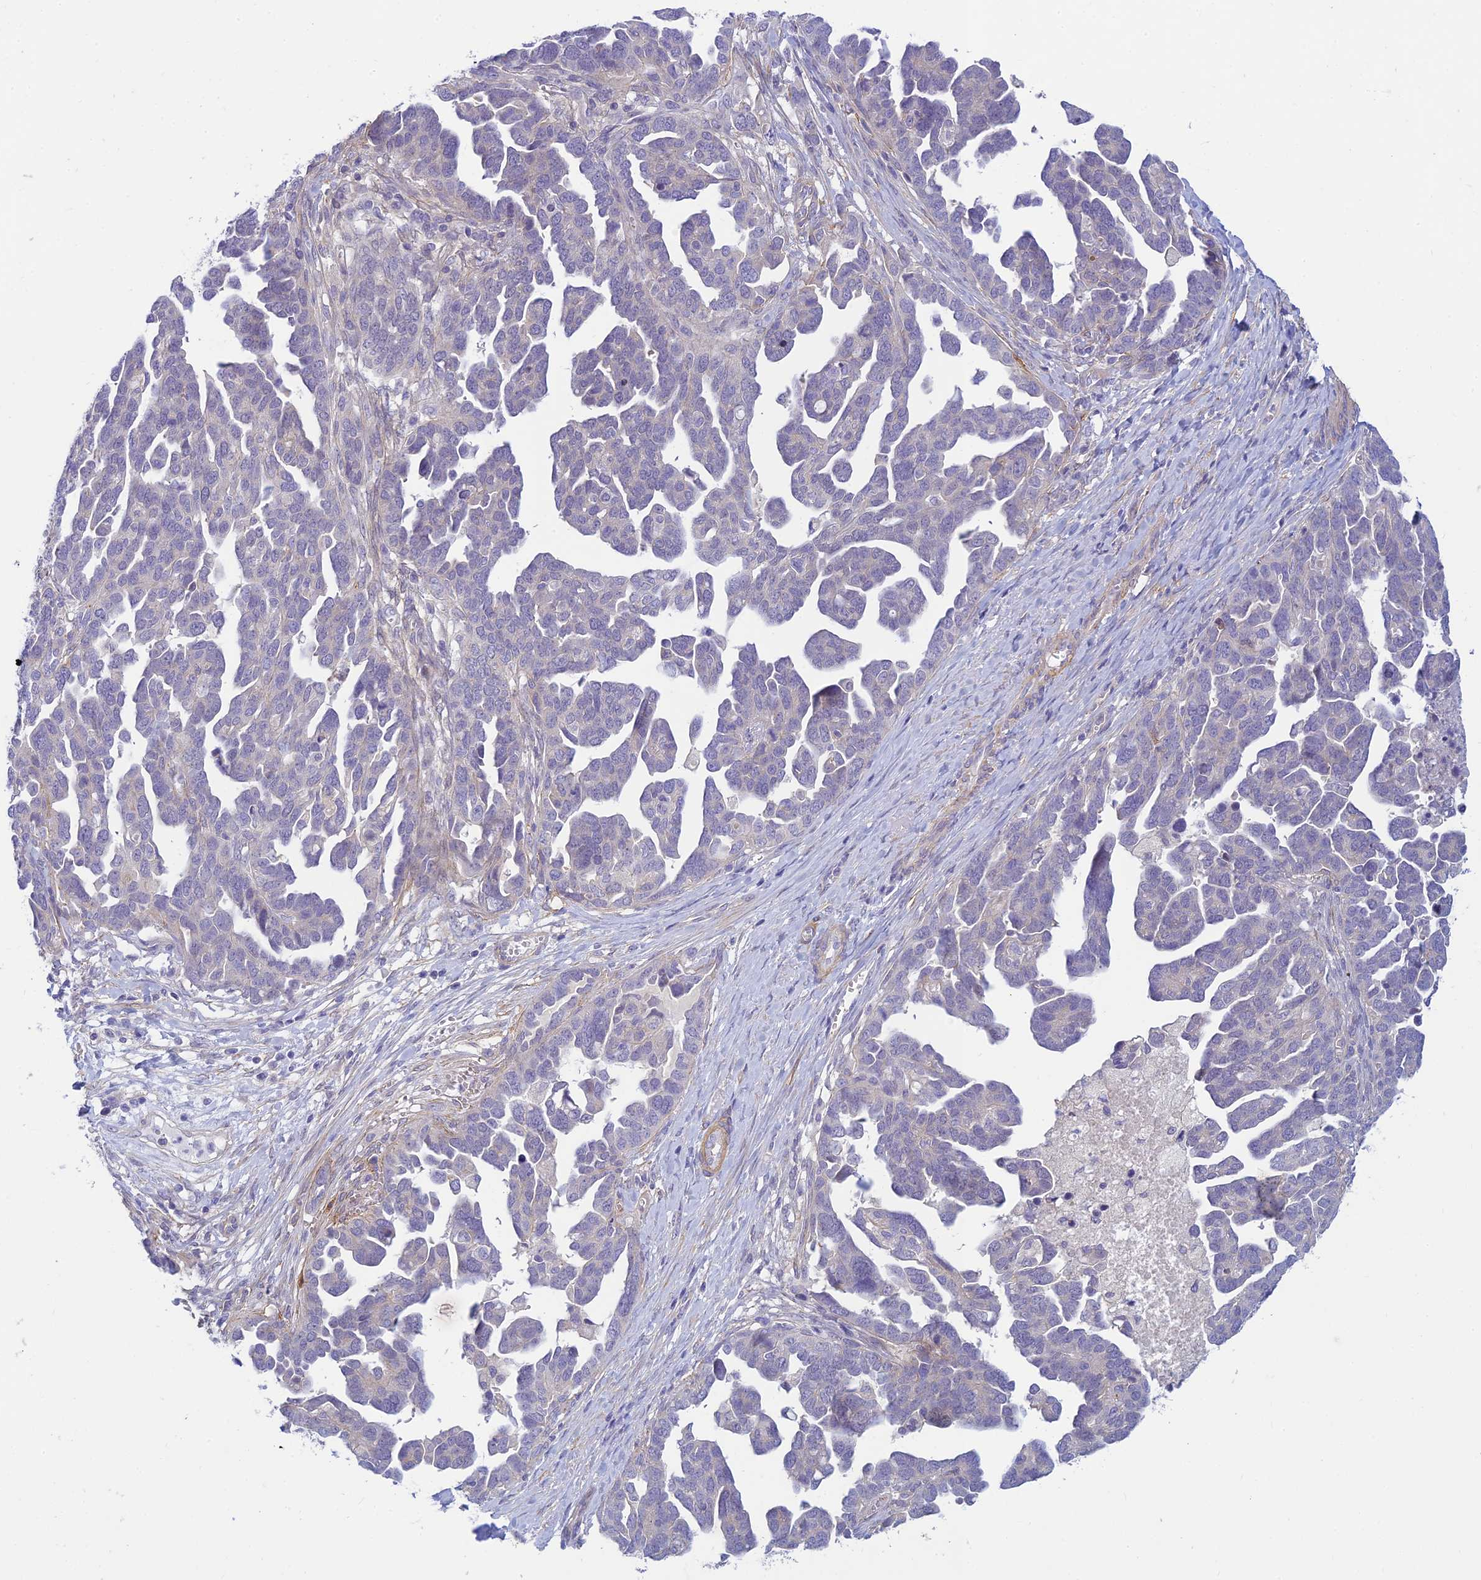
{"staining": {"intensity": "negative", "quantity": "none", "location": "none"}, "tissue": "ovarian cancer", "cell_type": "Tumor cells", "image_type": "cancer", "snomed": [{"axis": "morphology", "description": "Cystadenocarcinoma, serous, NOS"}, {"axis": "topography", "description": "Ovary"}], "caption": "A high-resolution micrograph shows immunohistochemistry staining of ovarian serous cystadenocarcinoma, which demonstrates no significant staining in tumor cells.", "gene": "FBXW4", "patient": {"sex": "female", "age": 54}}